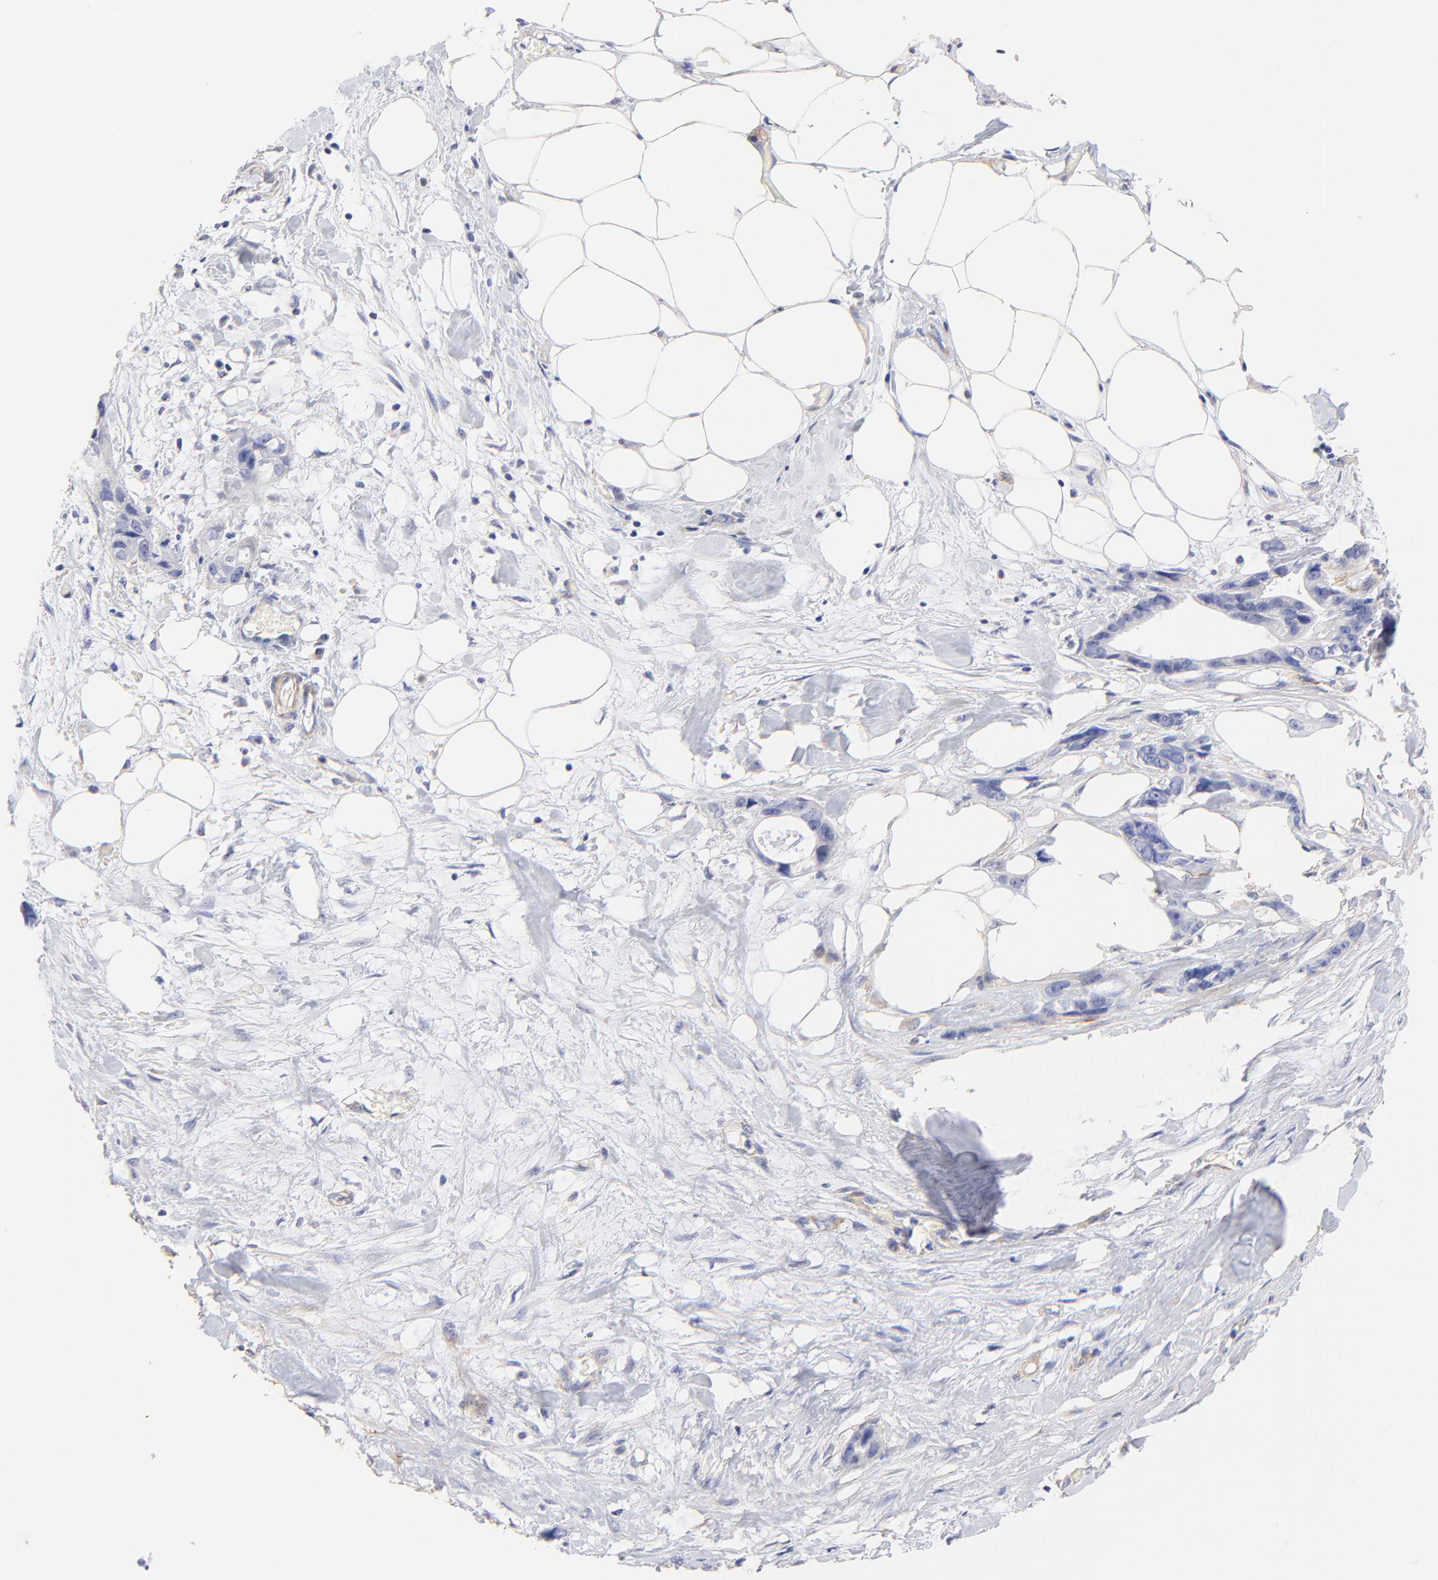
{"staining": {"intensity": "negative", "quantity": "none", "location": "none"}, "tissue": "stomach cancer", "cell_type": "Tumor cells", "image_type": "cancer", "snomed": [{"axis": "morphology", "description": "Adenocarcinoma, NOS"}, {"axis": "topography", "description": "Stomach, upper"}], "caption": "DAB (3,3'-diaminobenzidine) immunohistochemical staining of stomach cancer exhibits no significant expression in tumor cells.", "gene": "ACTRT1", "patient": {"sex": "male", "age": 47}}